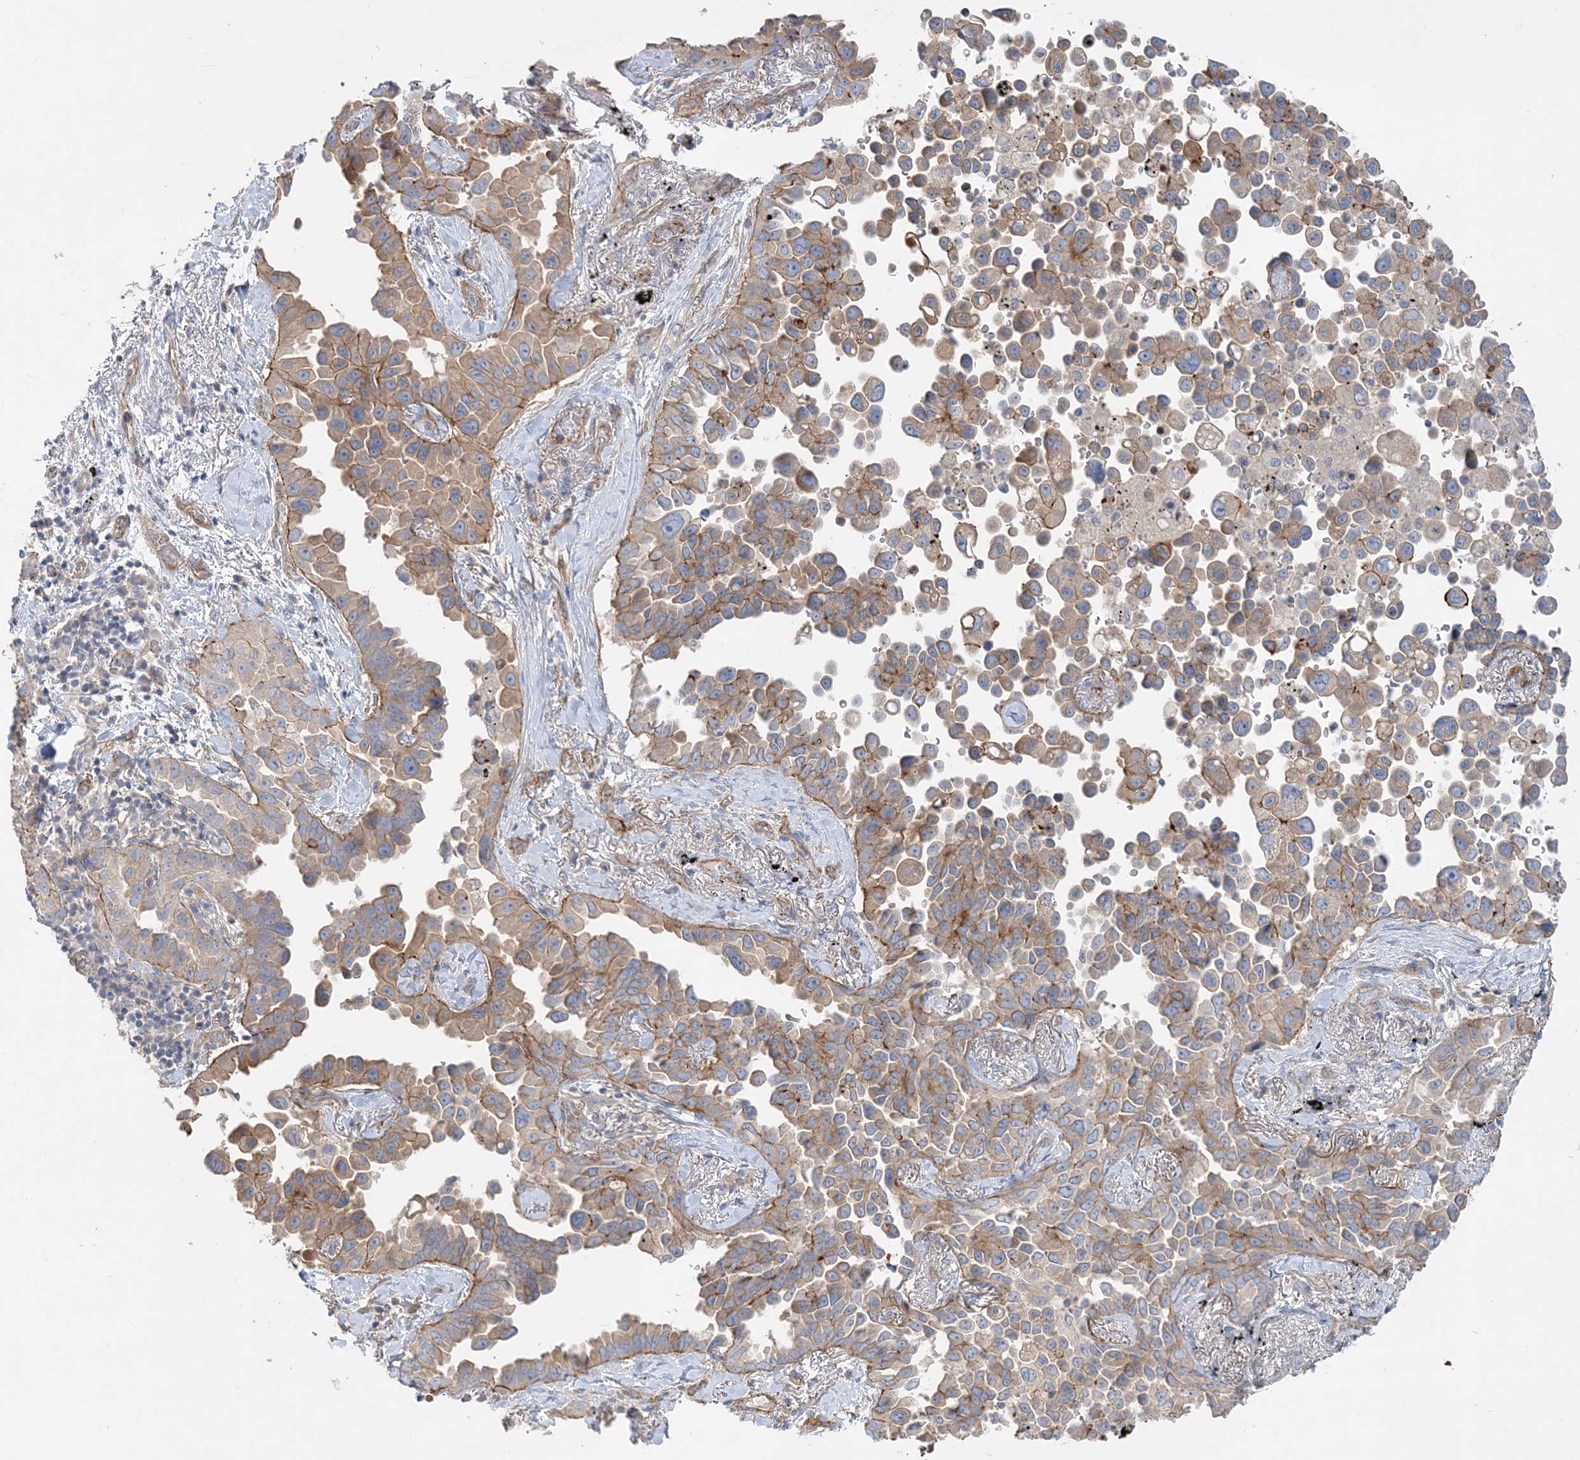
{"staining": {"intensity": "moderate", "quantity": ">75%", "location": "cytoplasmic/membranous"}, "tissue": "lung cancer", "cell_type": "Tumor cells", "image_type": "cancer", "snomed": [{"axis": "morphology", "description": "Adenocarcinoma, NOS"}, {"axis": "topography", "description": "Lung"}], "caption": "There is medium levels of moderate cytoplasmic/membranous expression in tumor cells of lung adenocarcinoma, as demonstrated by immunohistochemical staining (brown color).", "gene": "PIGC", "patient": {"sex": "female", "age": 67}}